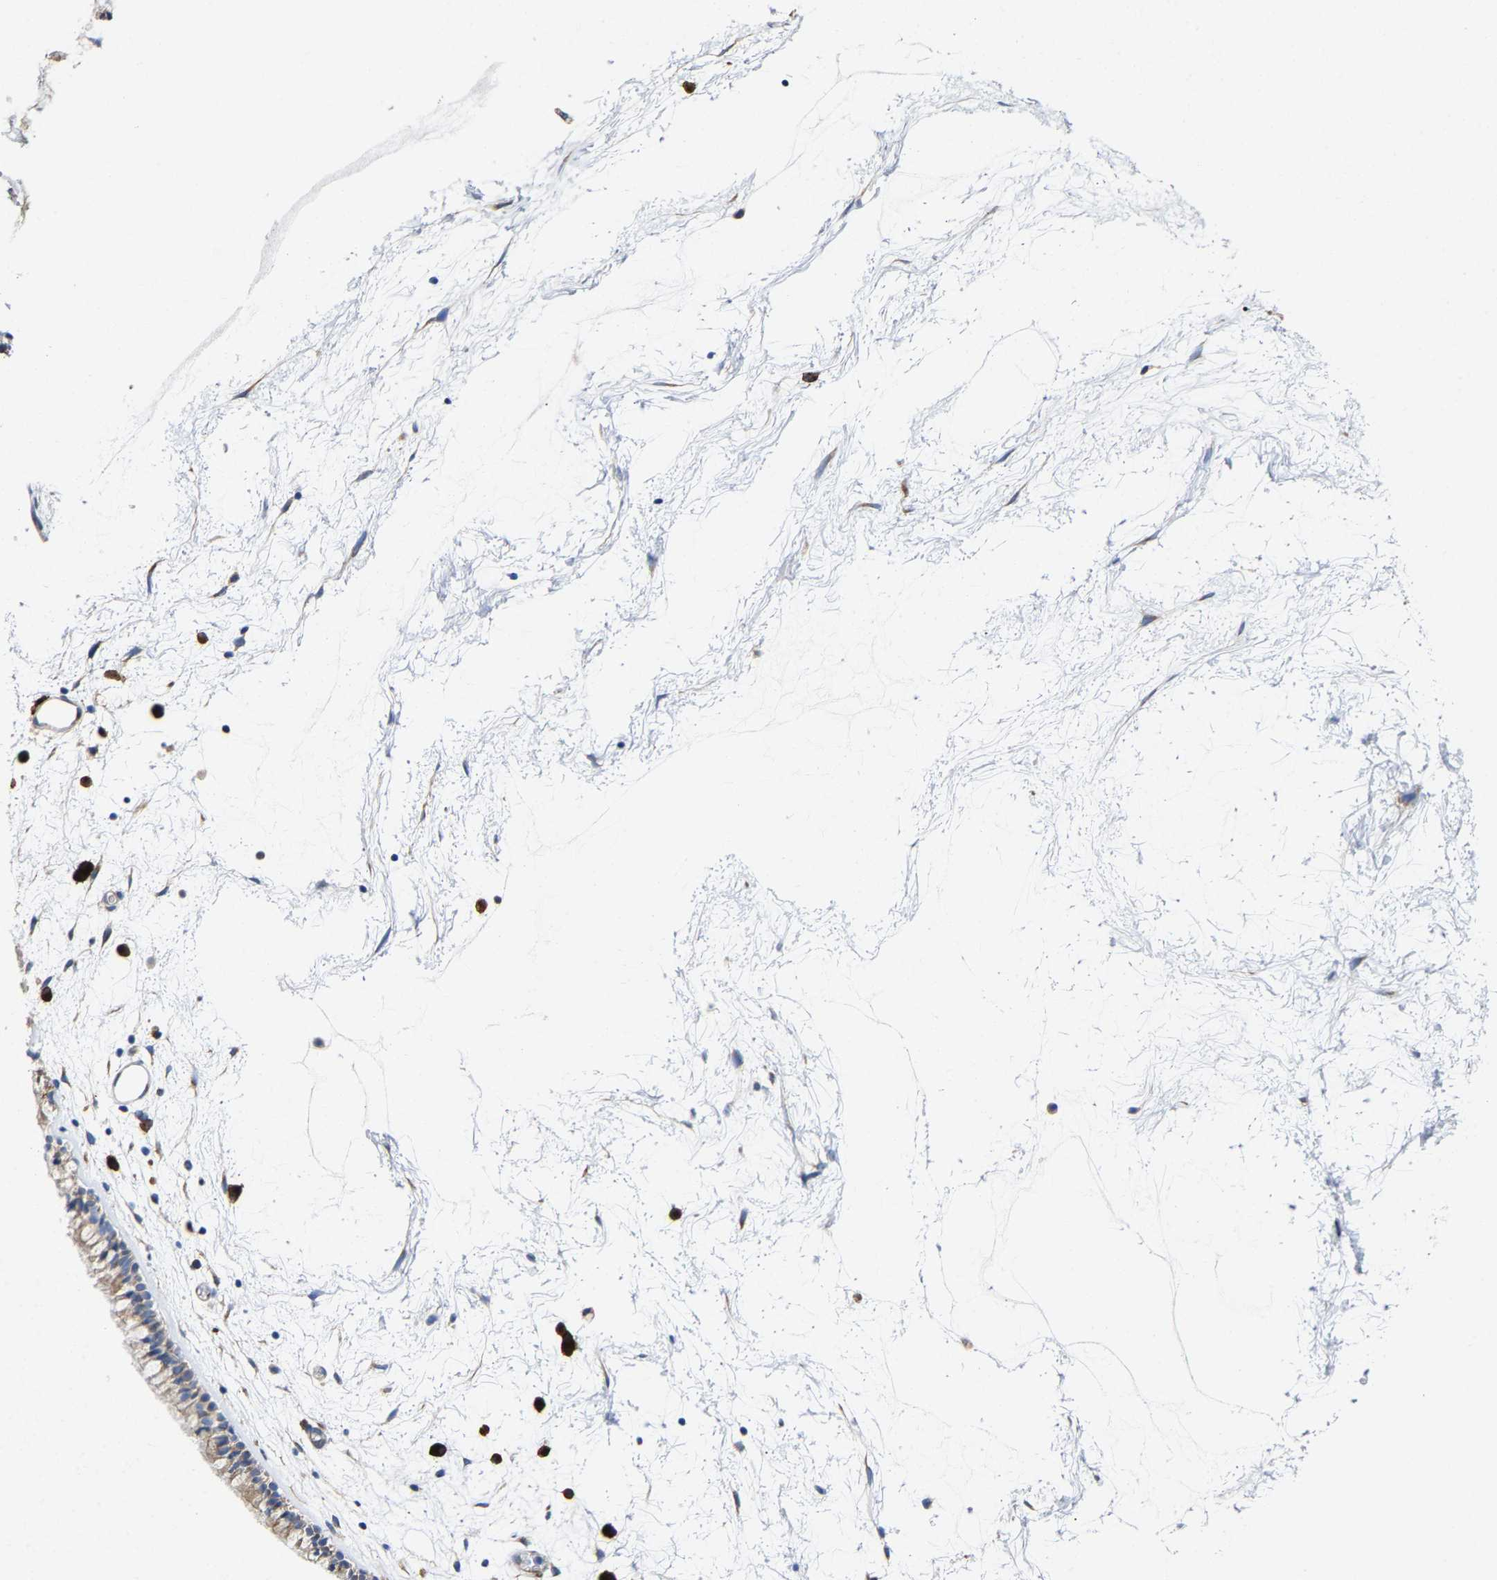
{"staining": {"intensity": "weak", "quantity": "25%-75%", "location": "cytoplasmic/membranous"}, "tissue": "nasopharynx", "cell_type": "Respiratory epithelial cells", "image_type": "normal", "snomed": [{"axis": "morphology", "description": "Normal tissue, NOS"}, {"axis": "morphology", "description": "Inflammation, NOS"}, {"axis": "topography", "description": "Nasopharynx"}], "caption": "IHC image of unremarkable nasopharynx: human nasopharynx stained using IHC demonstrates low levels of weak protein expression localized specifically in the cytoplasmic/membranous of respiratory epithelial cells, appearing as a cytoplasmic/membranous brown color.", "gene": "PPP1R15A", "patient": {"sex": "male", "age": 48}}